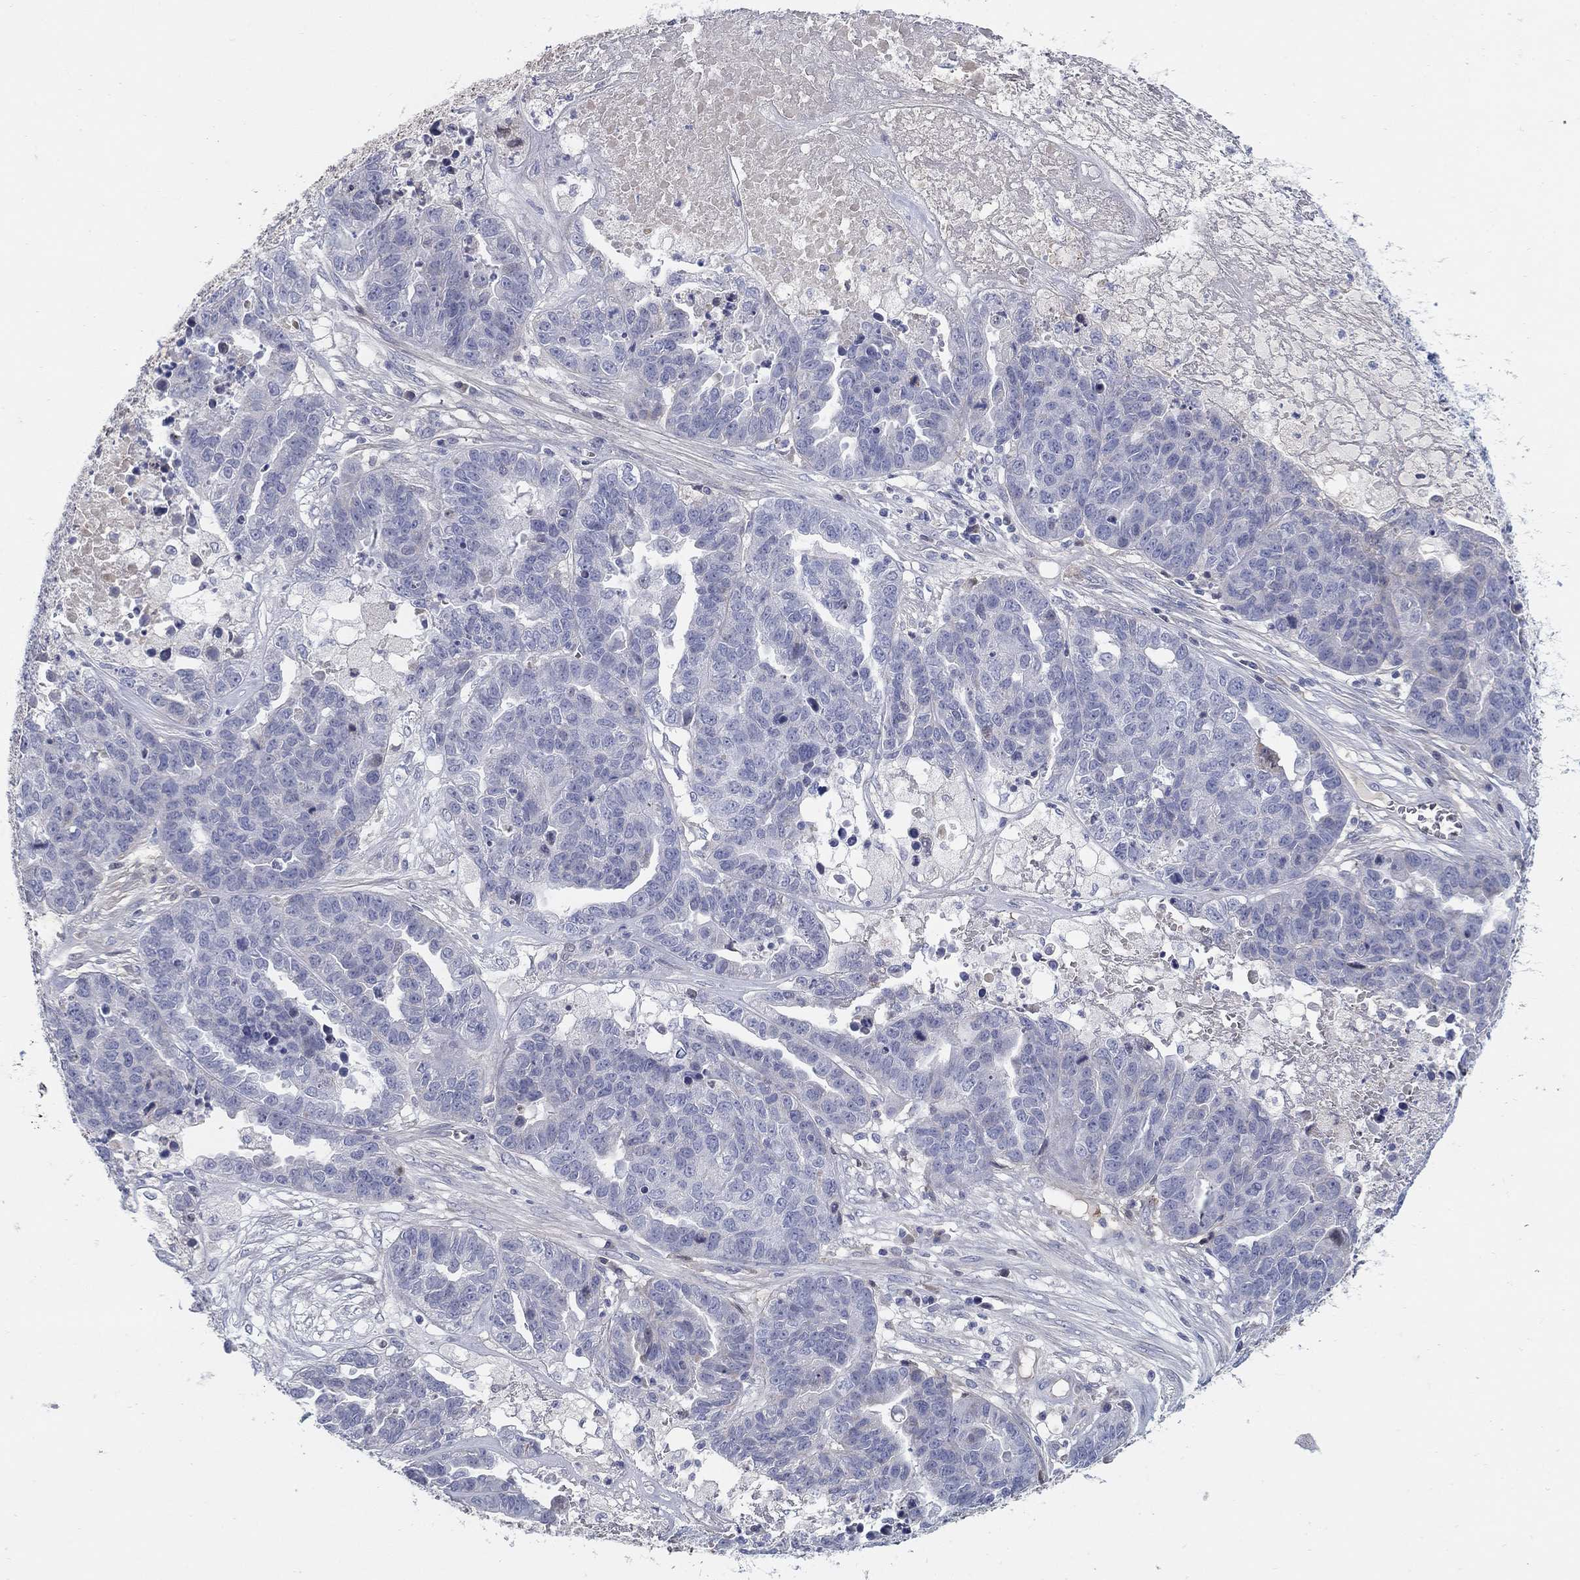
{"staining": {"intensity": "negative", "quantity": "none", "location": "none"}, "tissue": "ovarian cancer", "cell_type": "Tumor cells", "image_type": "cancer", "snomed": [{"axis": "morphology", "description": "Cystadenocarcinoma, serous, NOS"}, {"axis": "topography", "description": "Ovary"}], "caption": "Protein analysis of ovarian serous cystadenocarcinoma reveals no significant positivity in tumor cells. (Immunohistochemistry, brightfield microscopy, high magnification).", "gene": "HEATR4", "patient": {"sex": "female", "age": 87}}